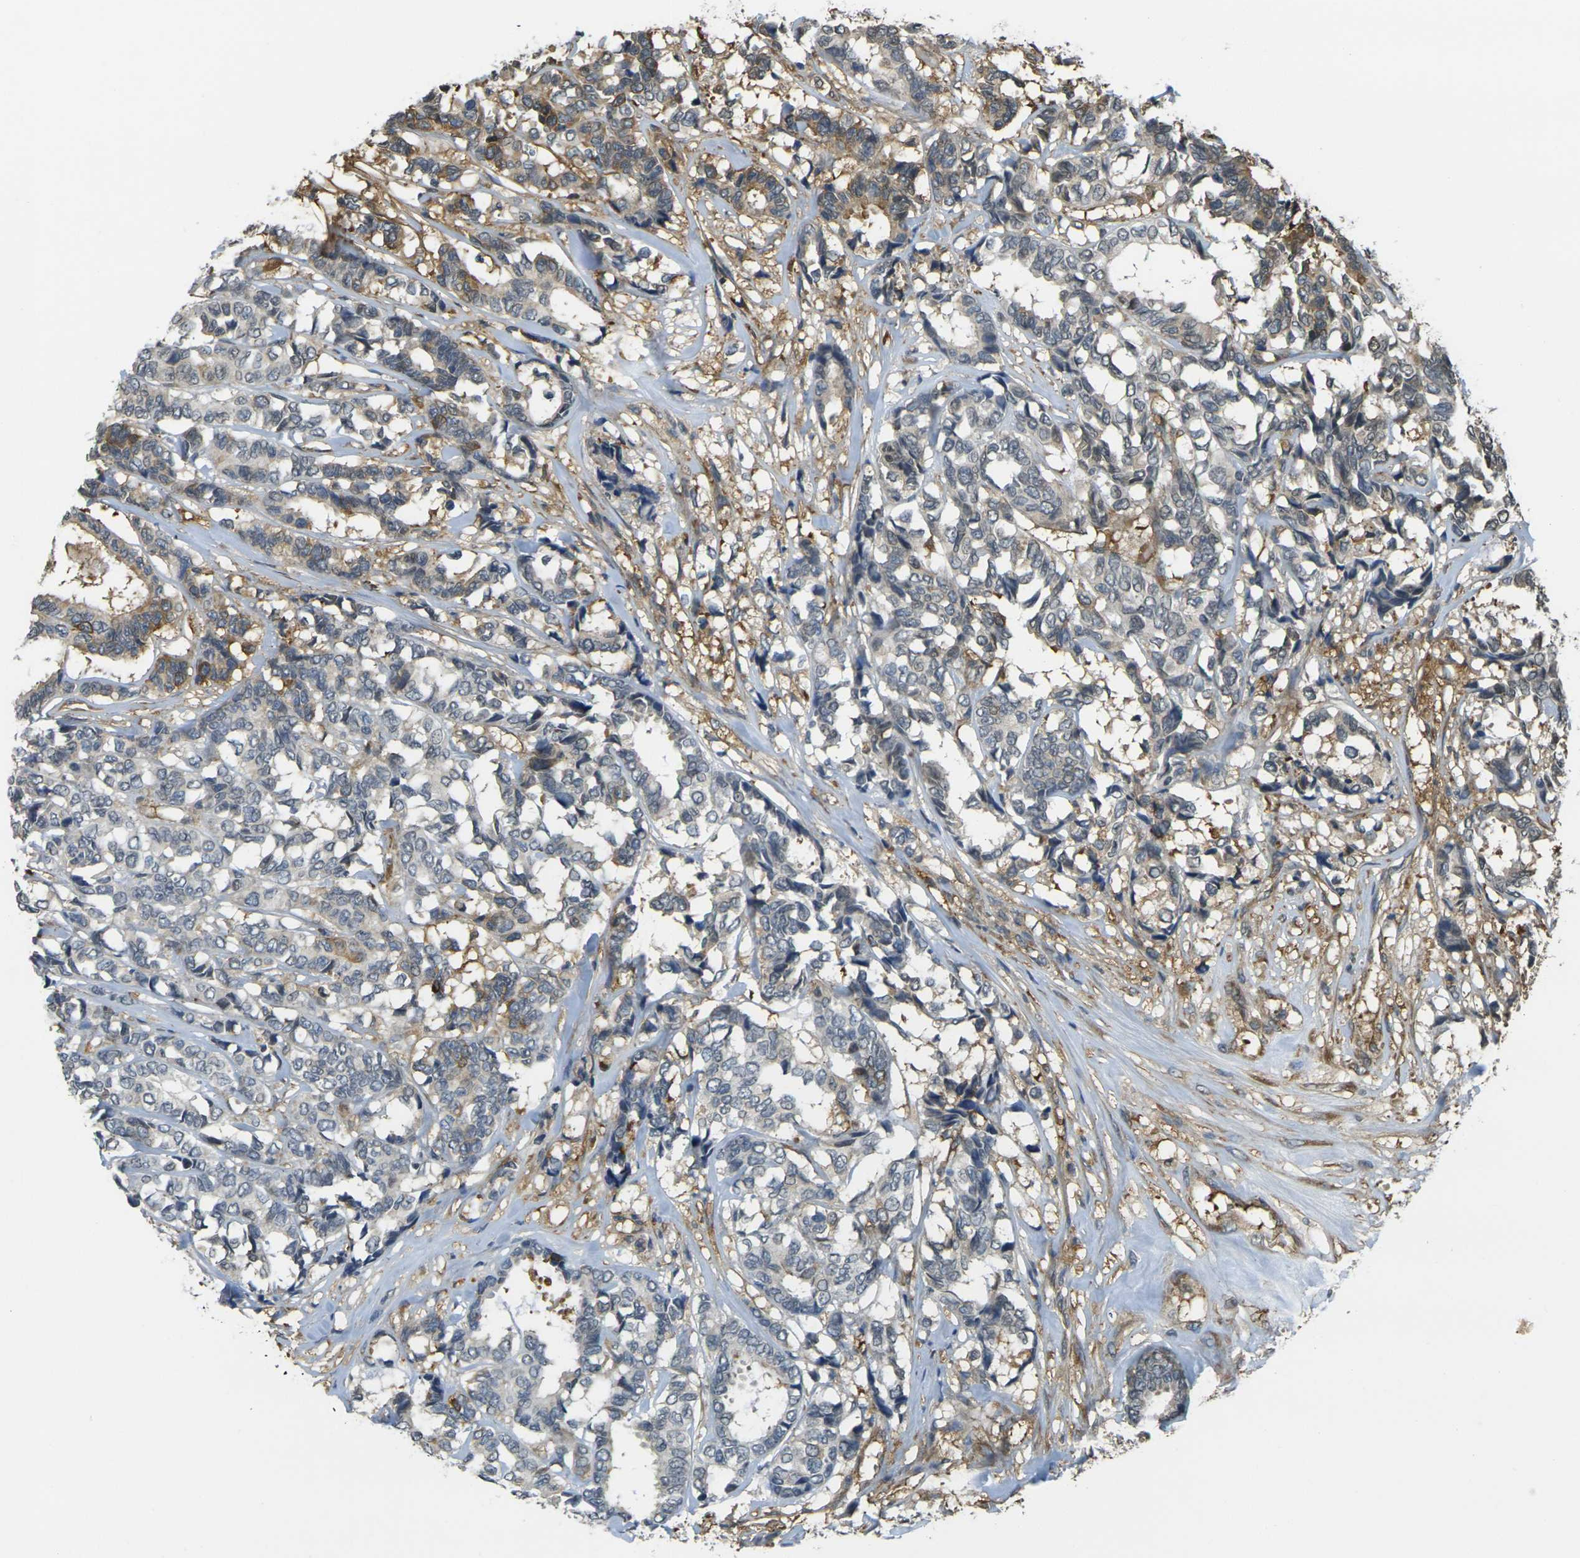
{"staining": {"intensity": "moderate", "quantity": "25%-75%", "location": "cytoplasmic/membranous"}, "tissue": "breast cancer", "cell_type": "Tumor cells", "image_type": "cancer", "snomed": [{"axis": "morphology", "description": "Duct carcinoma"}, {"axis": "topography", "description": "Breast"}], "caption": "Immunohistochemistry image of neoplastic tissue: breast cancer stained using immunohistochemistry displays medium levels of moderate protein expression localized specifically in the cytoplasmic/membranous of tumor cells, appearing as a cytoplasmic/membranous brown color.", "gene": "CAST", "patient": {"sex": "female", "age": 87}}